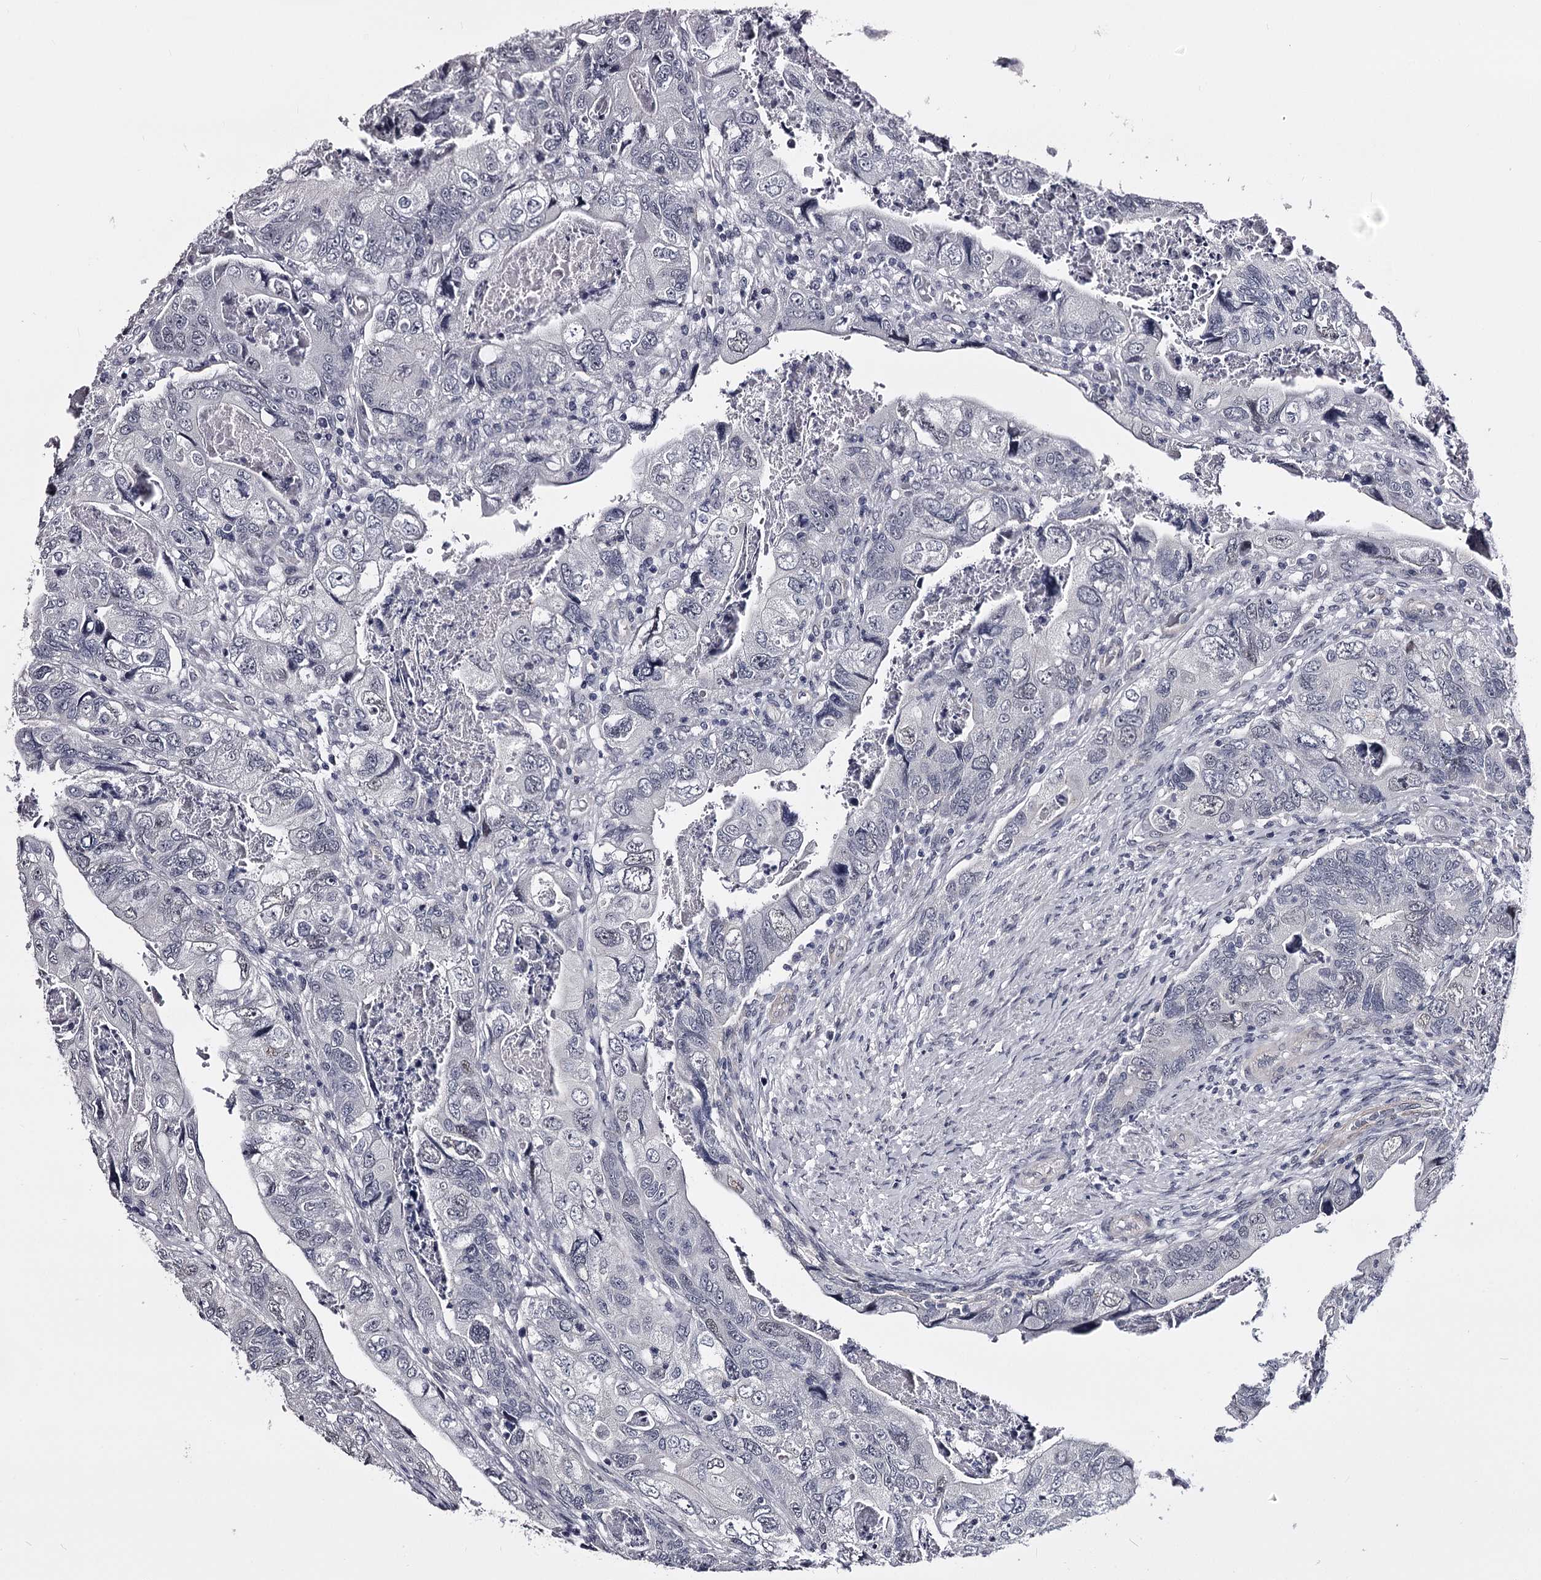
{"staining": {"intensity": "negative", "quantity": "none", "location": "none"}, "tissue": "colorectal cancer", "cell_type": "Tumor cells", "image_type": "cancer", "snomed": [{"axis": "morphology", "description": "Adenocarcinoma, NOS"}, {"axis": "topography", "description": "Rectum"}], "caption": "Tumor cells show no significant protein staining in colorectal adenocarcinoma.", "gene": "OVOL2", "patient": {"sex": "male", "age": 63}}